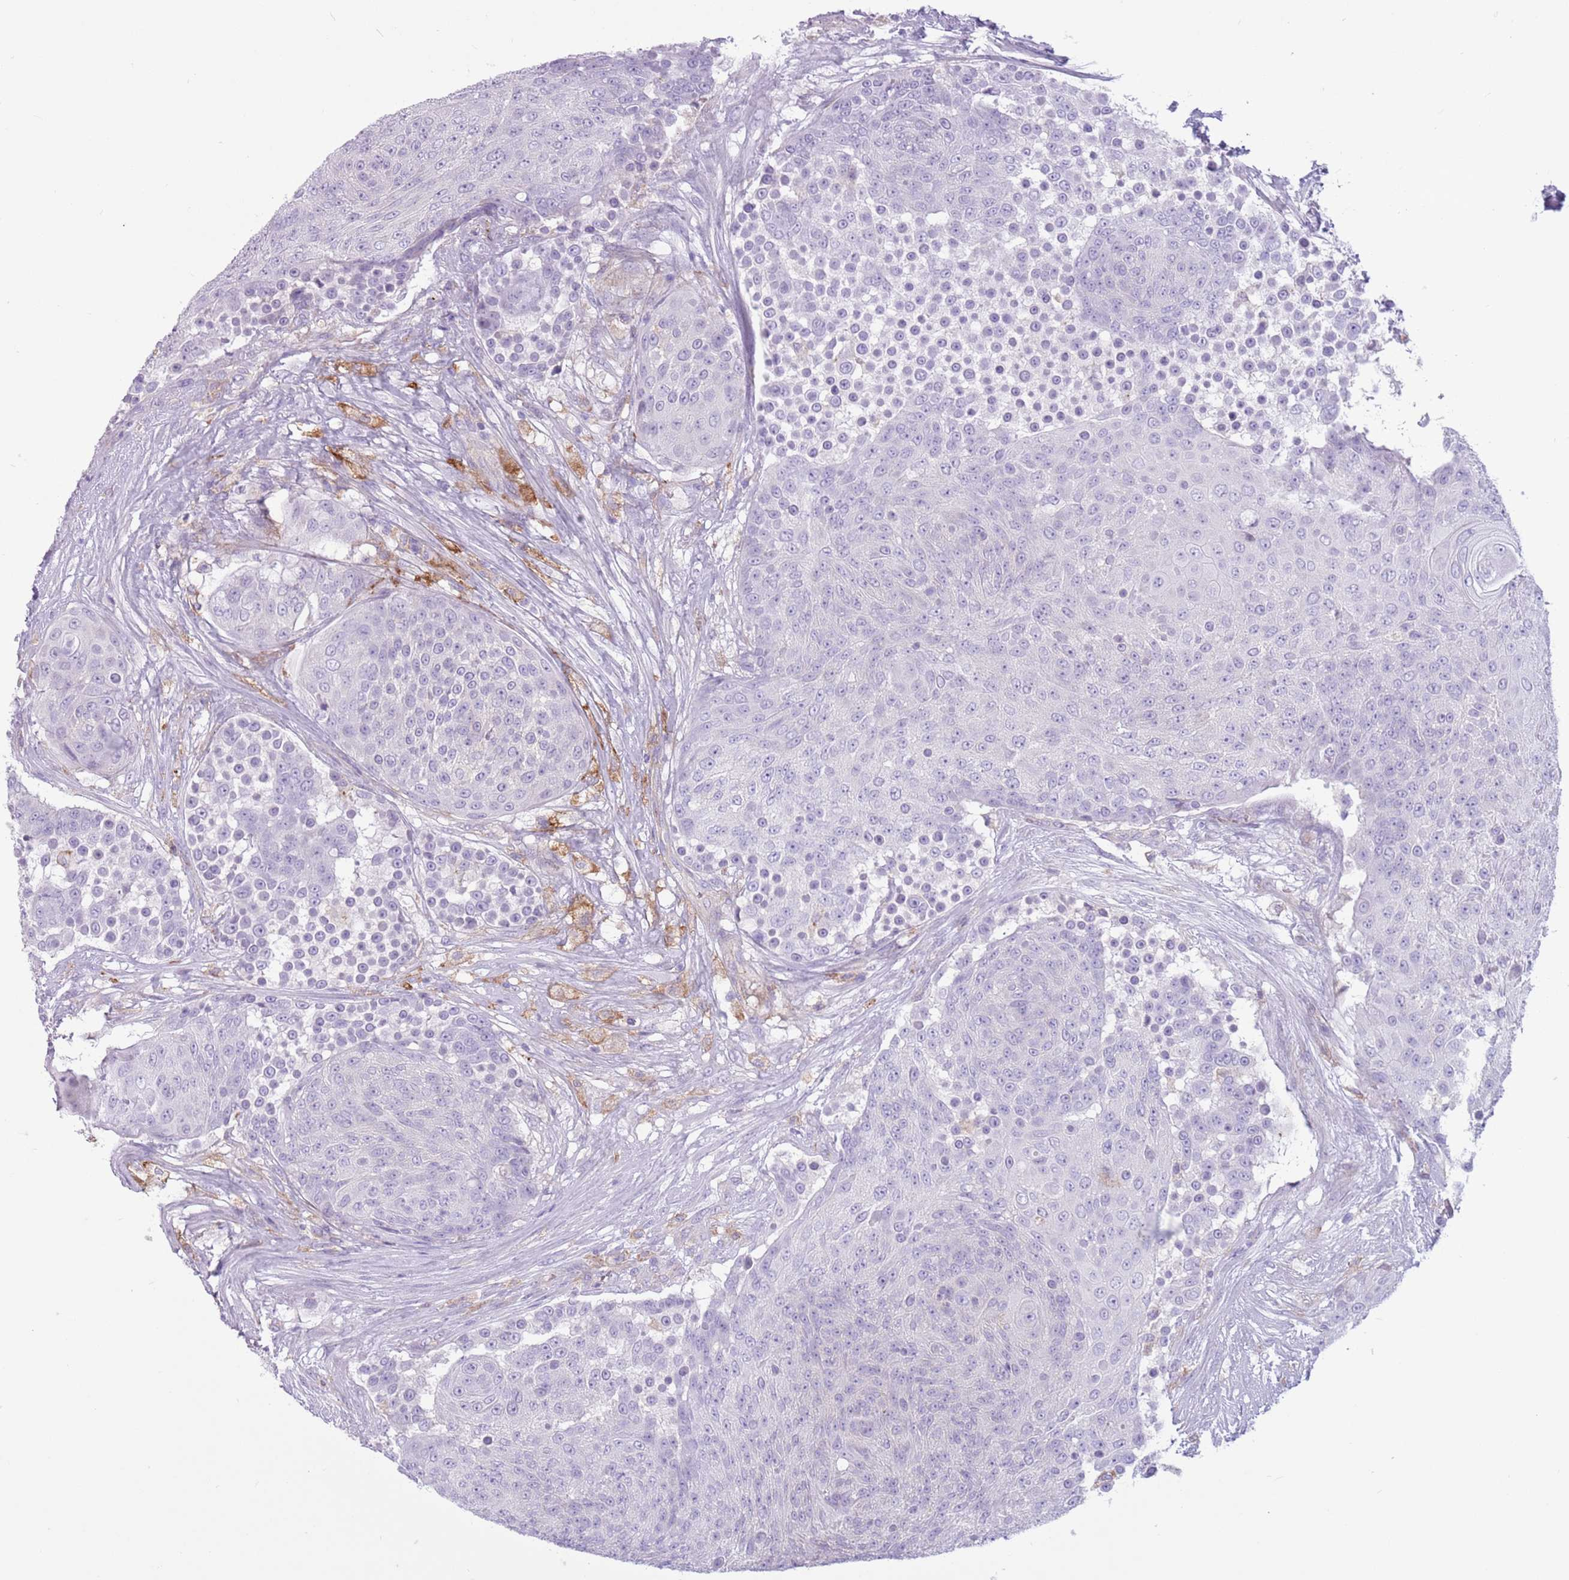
{"staining": {"intensity": "negative", "quantity": "none", "location": "none"}, "tissue": "urothelial cancer", "cell_type": "Tumor cells", "image_type": "cancer", "snomed": [{"axis": "morphology", "description": "Urothelial carcinoma, High grade"}, {"axis": "topography", "description": "Urinary bladder"}], "caption": "A histopathology image of human urothelial carcinoma (high-grade) is negative for staining in tumor cells.", "gene": "SNX6", "patient": {"sex": "female", "age": 63}}